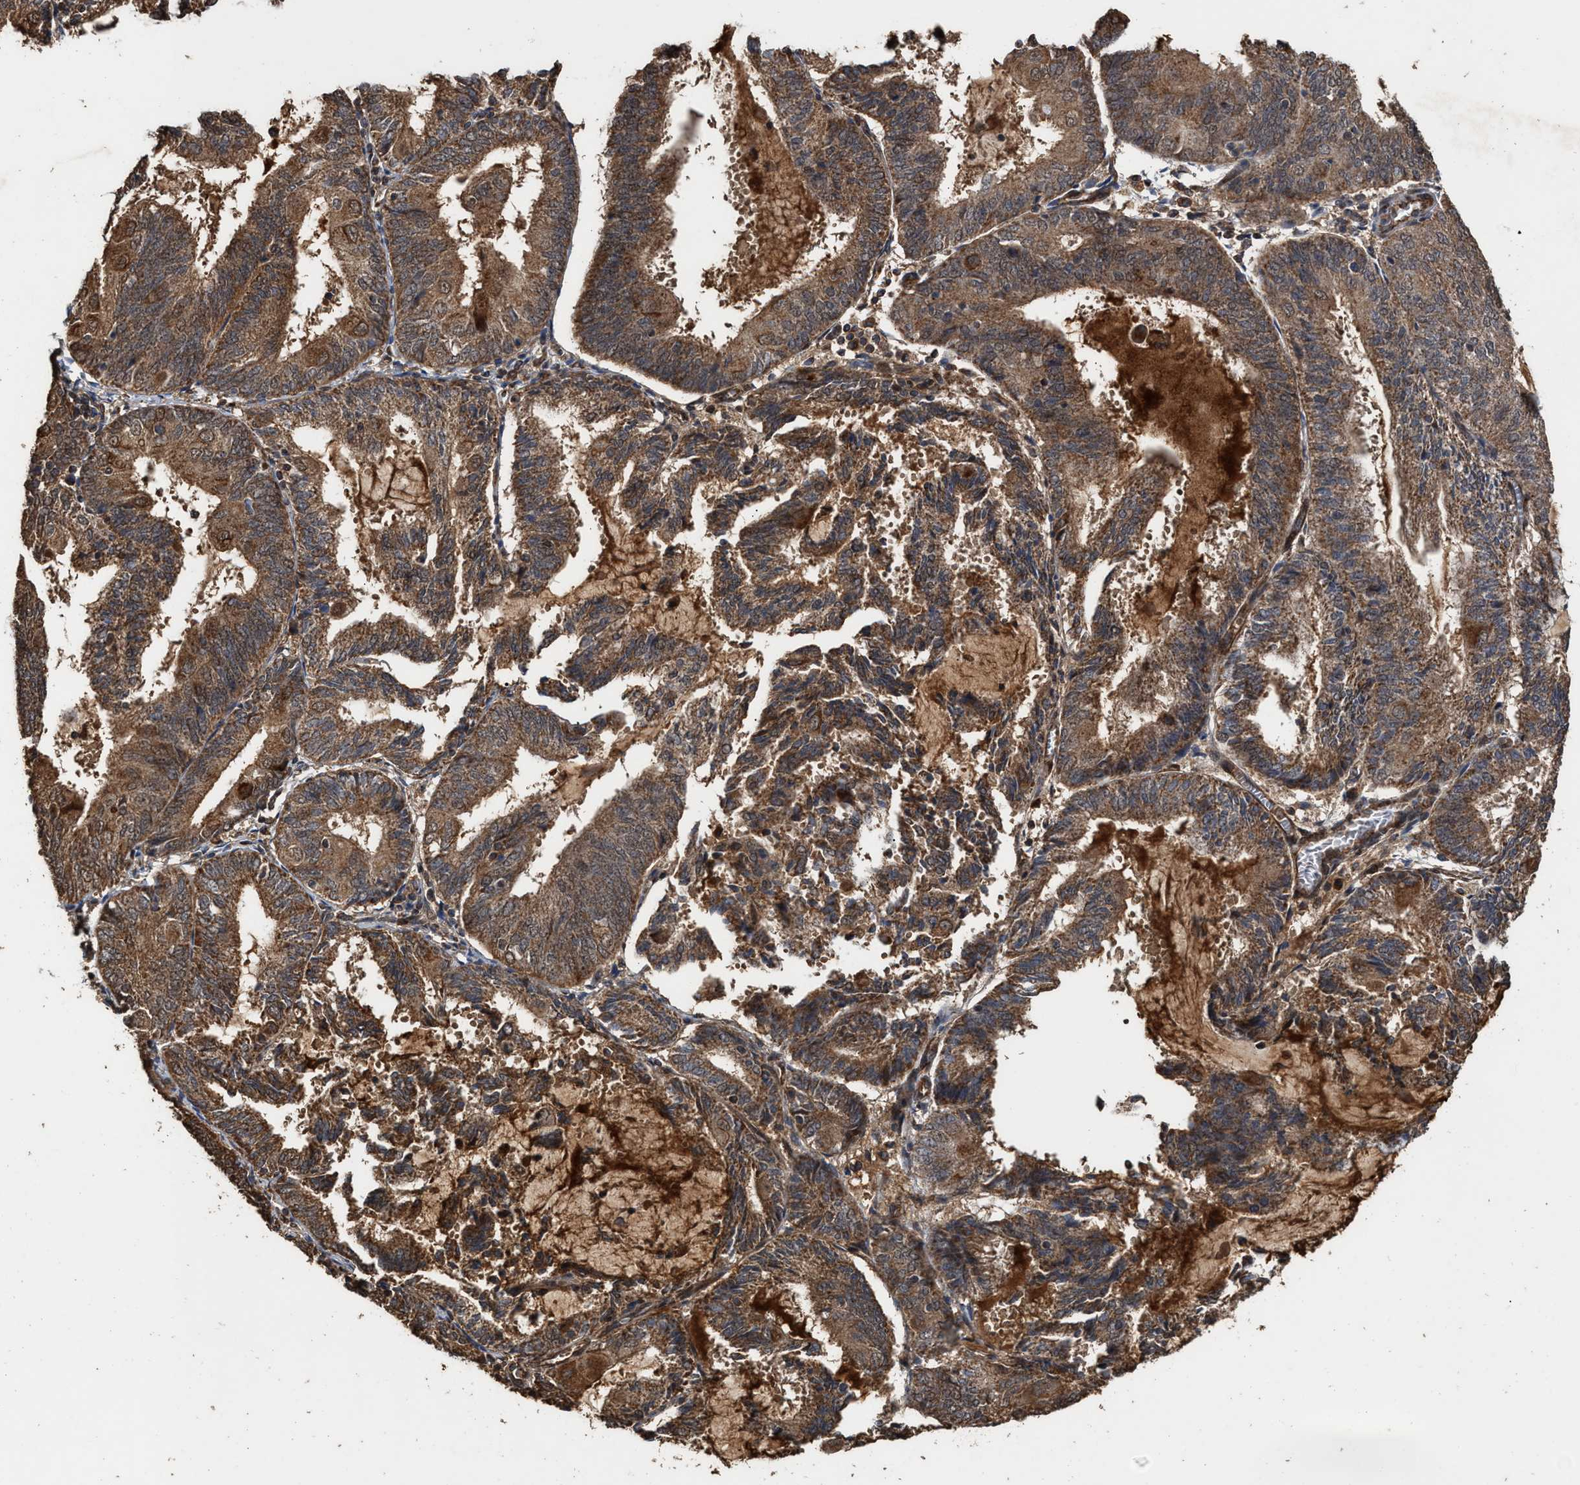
{"staining": {"intensity": "moderate", "quantity": ">75%", "location": "cytoplasmic/membranous"}, "tissue": "endometrial cancer", "cell_type": "Tumor cells", "image_type": "cancer", "snomed": [{"axis": "morphology", "description": "Adenocarcinoma, NOS"}, {"axis": "topography", "description": "Endometrium"}], "caption": "Adenocarcinoma (endometrial) stained with a brown dye displays moderate cytoplasmic/membranous positive staining in approximately >75% of tumor cells.", "gene": "ZNHIT6", "patient": {"sex": "female", "age": 81}}